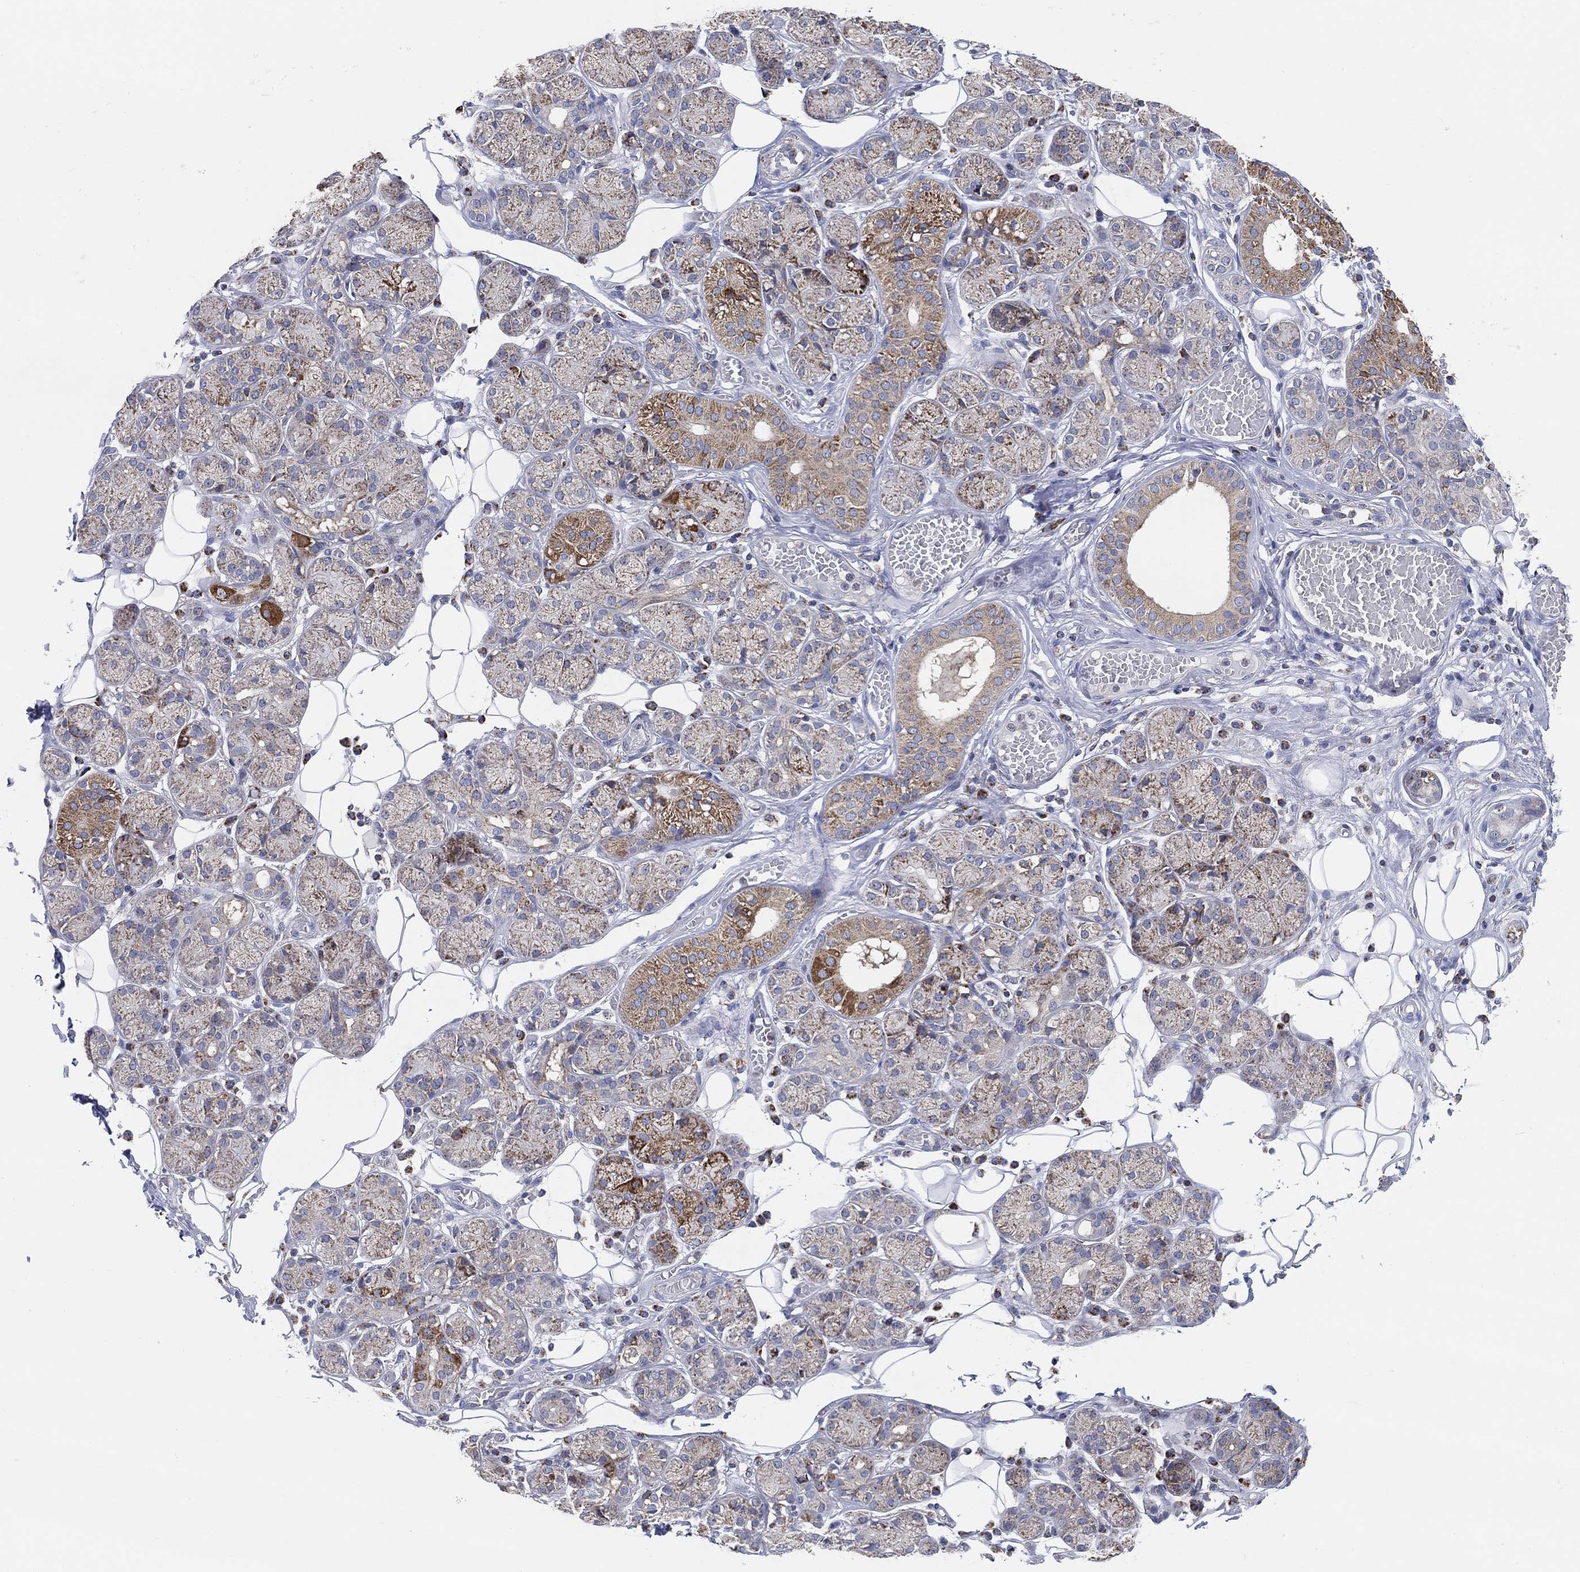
{"staining": {"intensity": "moderate", "quantity": "25%-75%", "location": "cytoplasmic/membranous"}, "tissue": "salivary gland", "cell_type": "Glandular cells", "image_type": "normal", "snomed": [{"axis": "morphology", "description": "Normal tissue, NOS"}, {"axis": "topography", "description": "Salivary gland"}, {"axis": "topography", "description": "Peripheral nerve tissue"}], "caption": "Benign salivary gland demonstrates moderate cytoplasmic/membranous staining in about 25%-75% of glandular cells, visualized by immunohistochemistry.", "gene": "GCAT", "patient": {"sex": "male", "age": 71}}